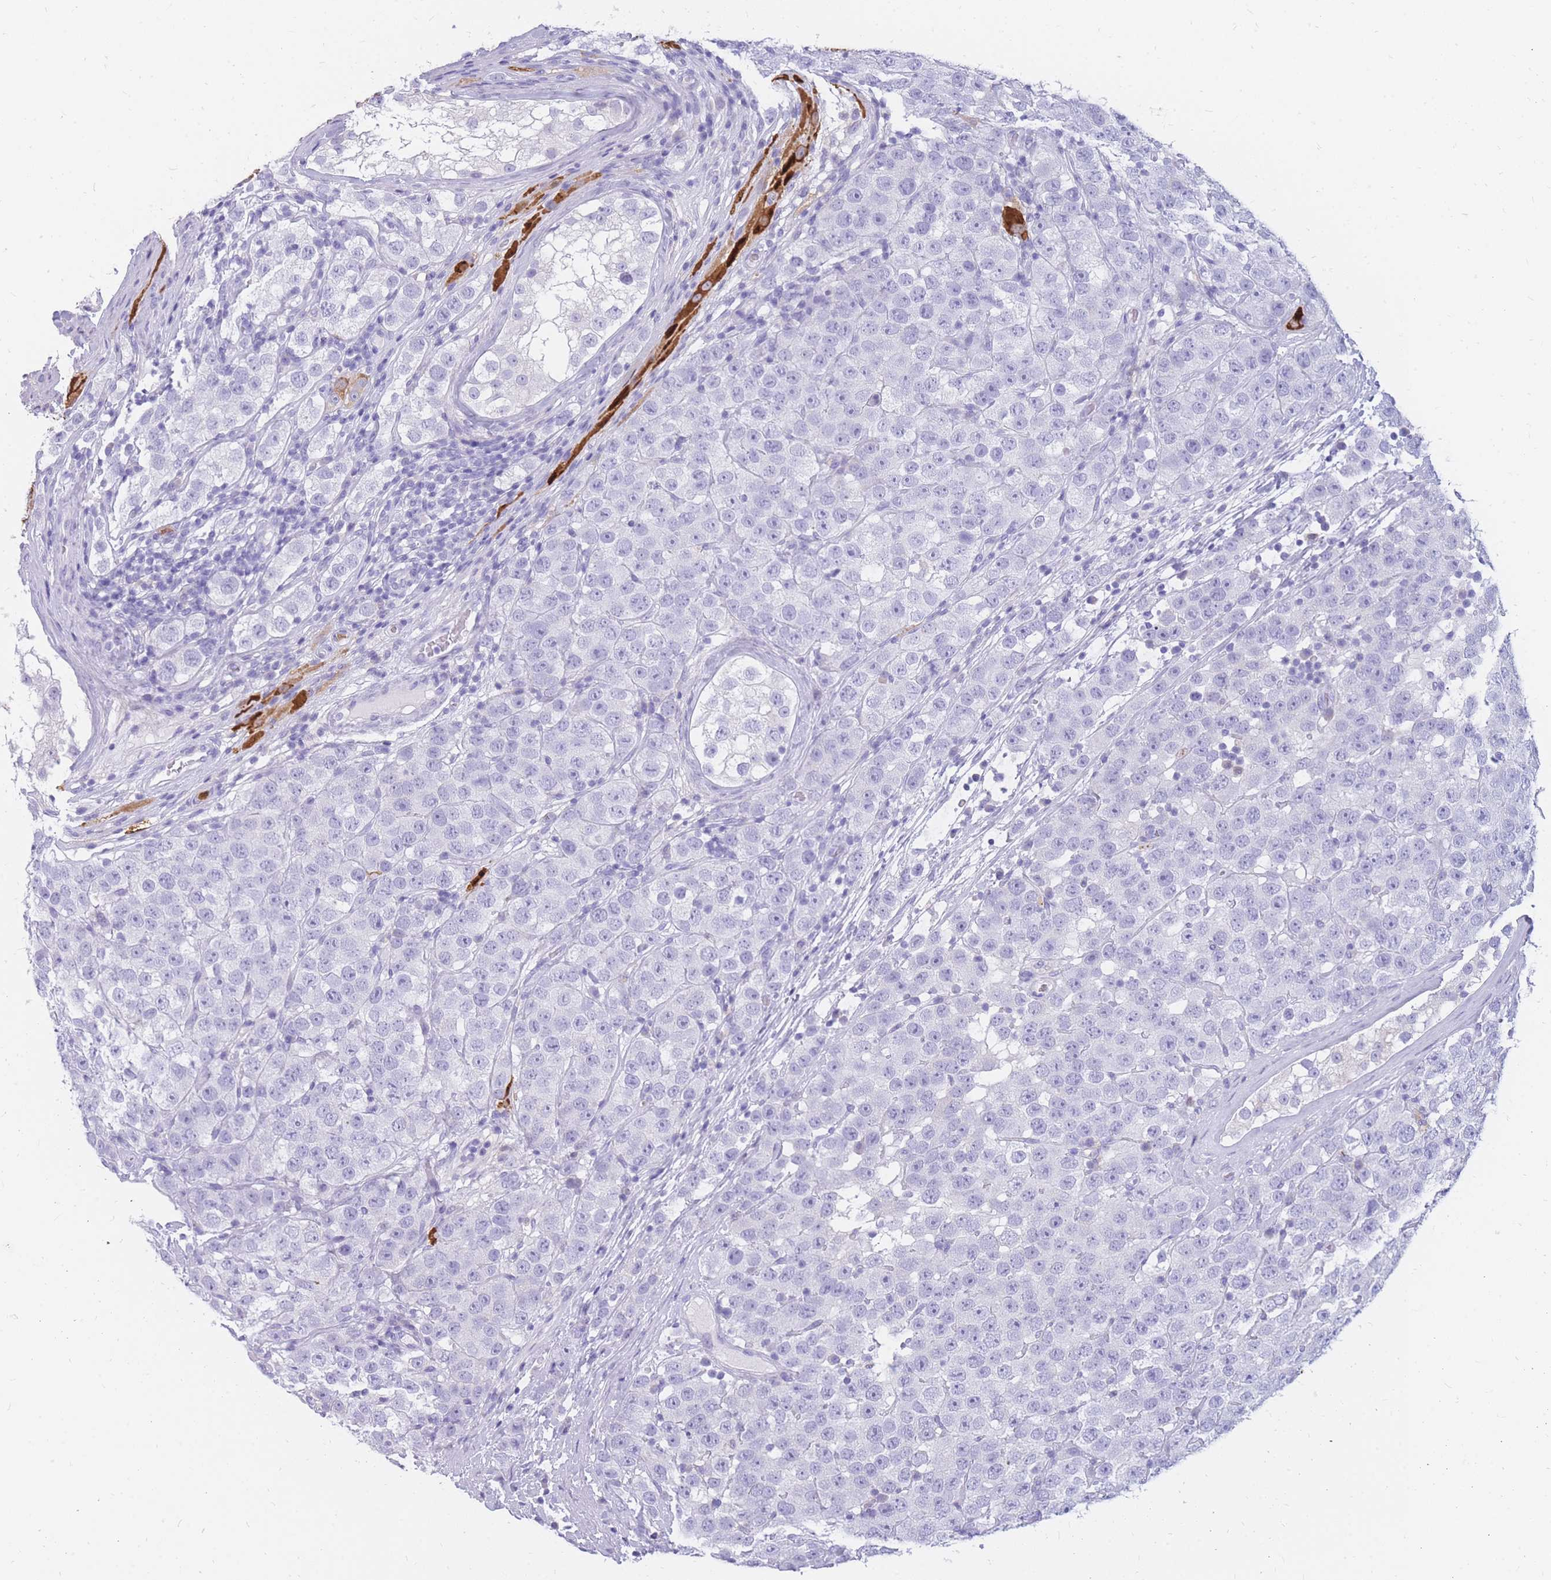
{"staining": {"intensity": "negative", "quantity": "none", "location": "none"}, "tissue": "testis cancer", "cell_type": "Tumor cells", "image_type": "cancer", "snomed": [{"axis": "morphology", "description": "Seminoma, NOS"}, {"axis": "topography", "description": "Testis"}], "caption": "Protein analysis of testis seminoma displays no significant positivity in tumor cells.", "gene": "TPSAB1", "patient": {"sex": "male", "age": 28}}